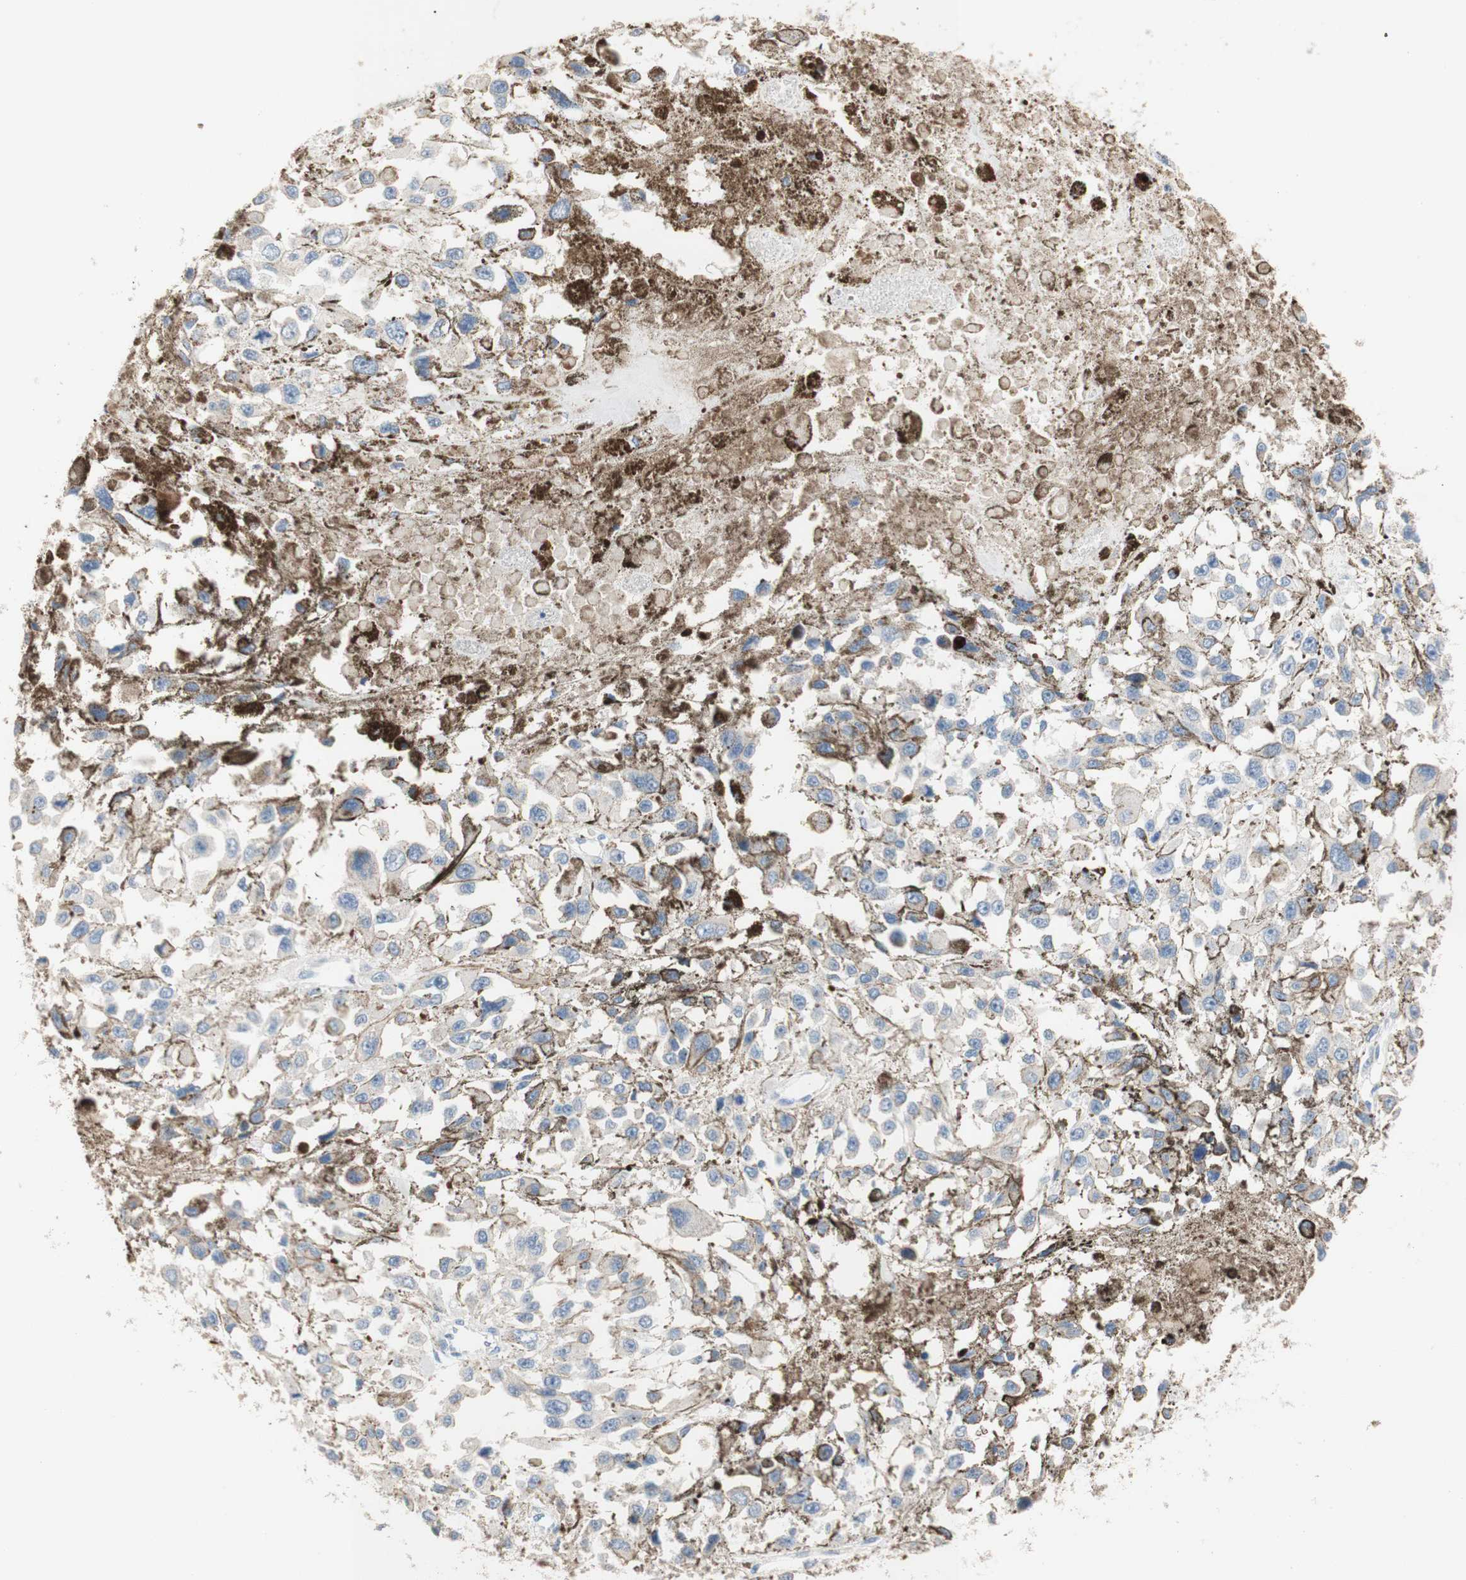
{"staining": {"intensity": "negative", "quantity": "none", "location": "none"}, "tissue": "melanoma", "cell_type": "Tumor cells", "image_type": "cancer", "snomed": [{"axis": "morphology", "description": "Malignant melanoma, Metastatic site"}, {"axis": "topography", "description": "Lymph node"}], "caption": "Malignant melanoma (metastatic site) stained for a protein using IHC shows no expression tumor cells.", "gene": "CDON", "patient": {"sex": "male", "age": 59}}